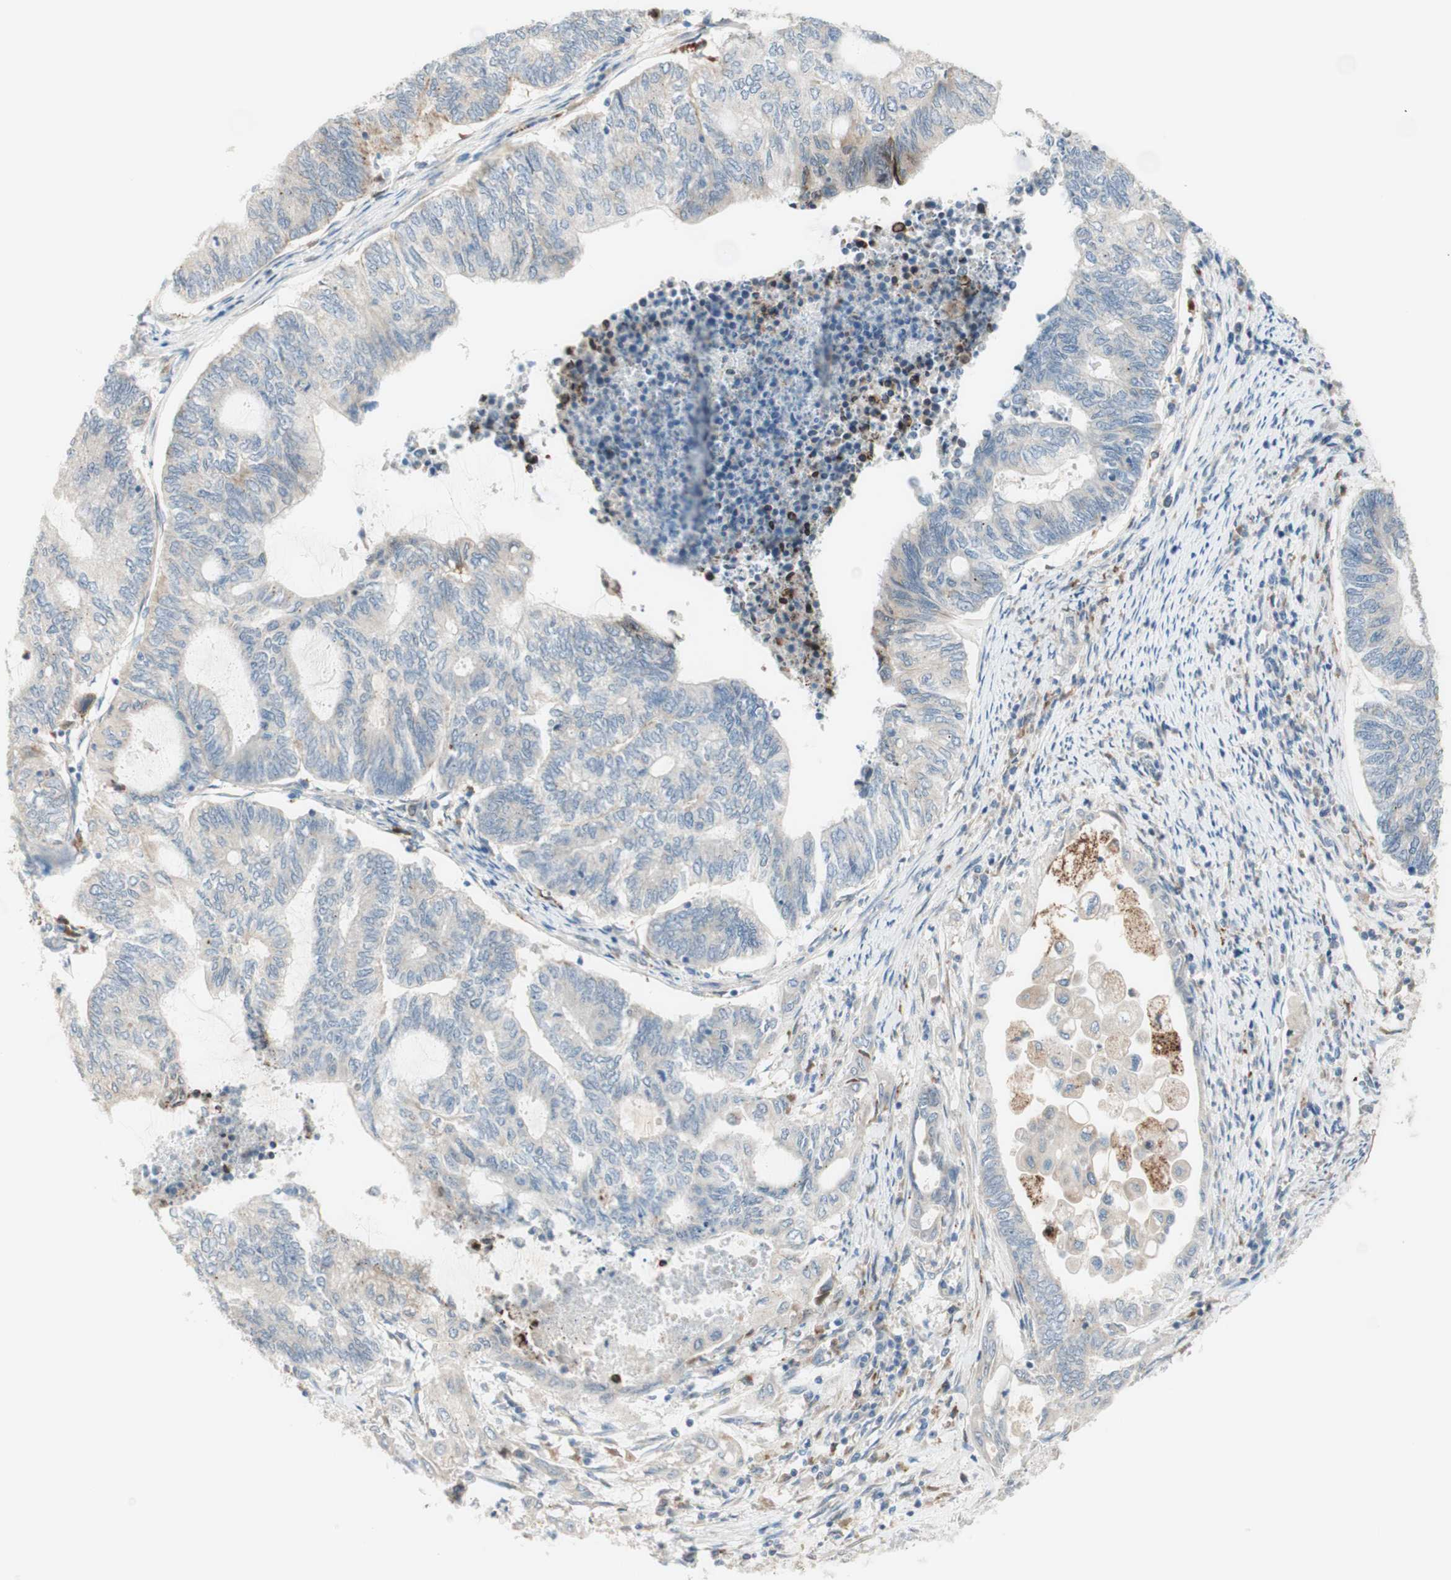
{"staining": {"intensity": "strong", "quantity": "<25%", "location": "cytoplasmic/membranous"}, "tissue": "endometrial cancer", "cell_type": "Tumor cells", "image_type": "cancer", "snomed": [{"axis": "morphology", "description": "Adenocarcinoma, NOS"}, {"axis": "topography", "description": "Uterus"}, {"axis": "topography", "description": "Endometrium"}], "caption": "Protein analysis of adenocarcinoma (endometrial) tissue reveals strong cytoplasmic/membranous positivity in about <25% of tumor cells.", "gene": "GAPT", "patient": {"sex": "female", "age": 70}}